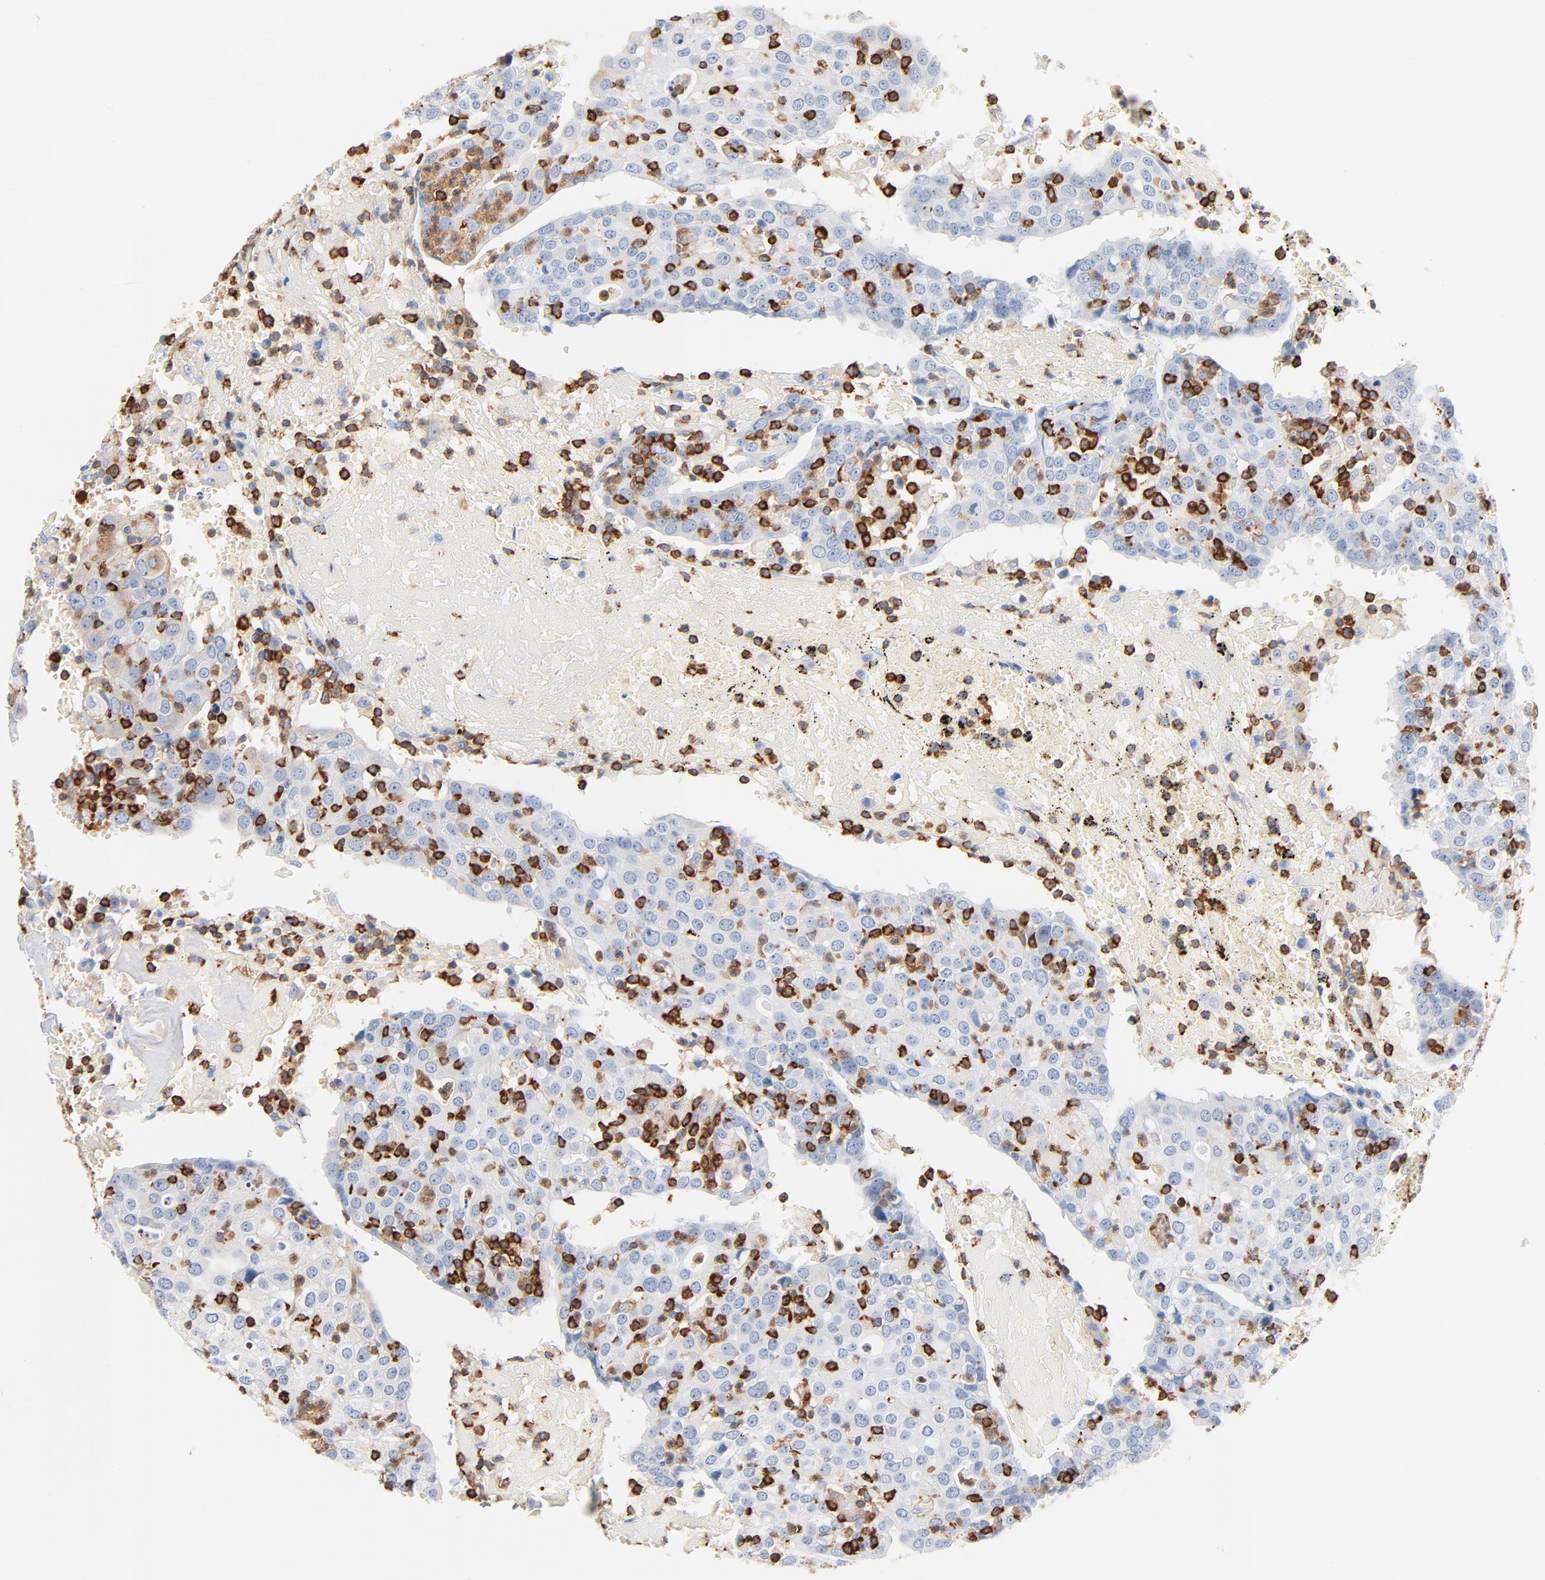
{"staining": {"intensity": "negative", "quantity": "none", "location": "none"}, "tissue": "head and neck cancer", "cell_type": "Tumor cells", "image_type": "cancer", "snomed": [{"axis": "morphology", "description": "Adenocarcinoma, NOS"}, {"axis": "topography", "description": "Salivary gland"}, {"axis": "topography", "description": "Head-Neck"}], "caption": "Tumor cells show no significant protein positivity in adenocarcinoma (head and neck).", "gene": "SH3KBP1", "patient": {"sex": "female", "age": 65}}